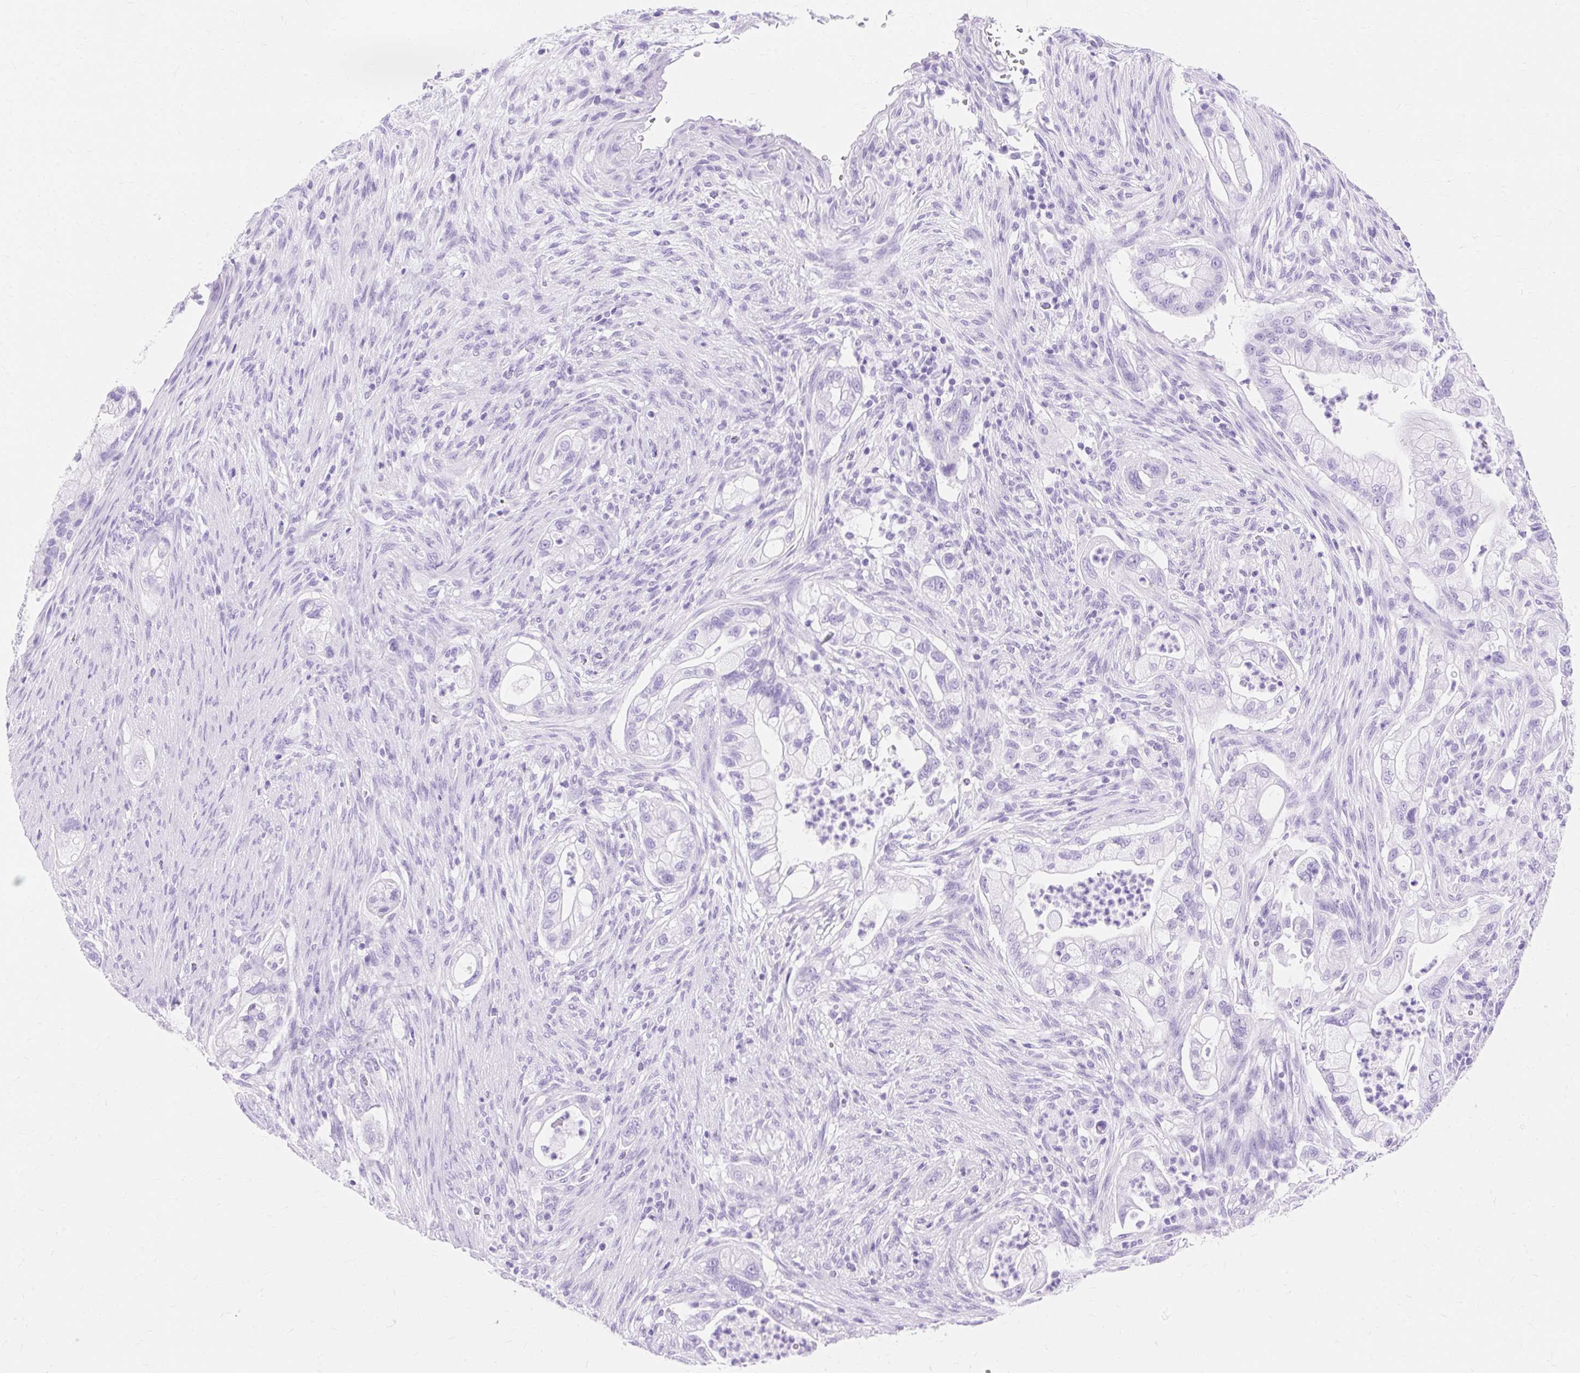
{"staining": {"intensity": "negative", "quantity": "none", "location": "none"}, "tissue": "pancreatic cancer", "cell_type": "Tumor cells", "image_type": "cancer", "snomed": [{"axis": "morphology", "description": "Adenocarcinoma, NOS"}, {"axis": "topography", "description": "Pancreas"}], "caption": "Immunohistochemistry photomicrograph of neoplastic tissue: pancreatic cancer (adenocarcinoma) stained with DAB displays no significant protein expression in tumor cells. (DAB immunohistochemistry (IHC) visualized using brightfield microscopy, high magnification).", "gene": "MBP", "patient": {"sex": "male", "age": 44}}